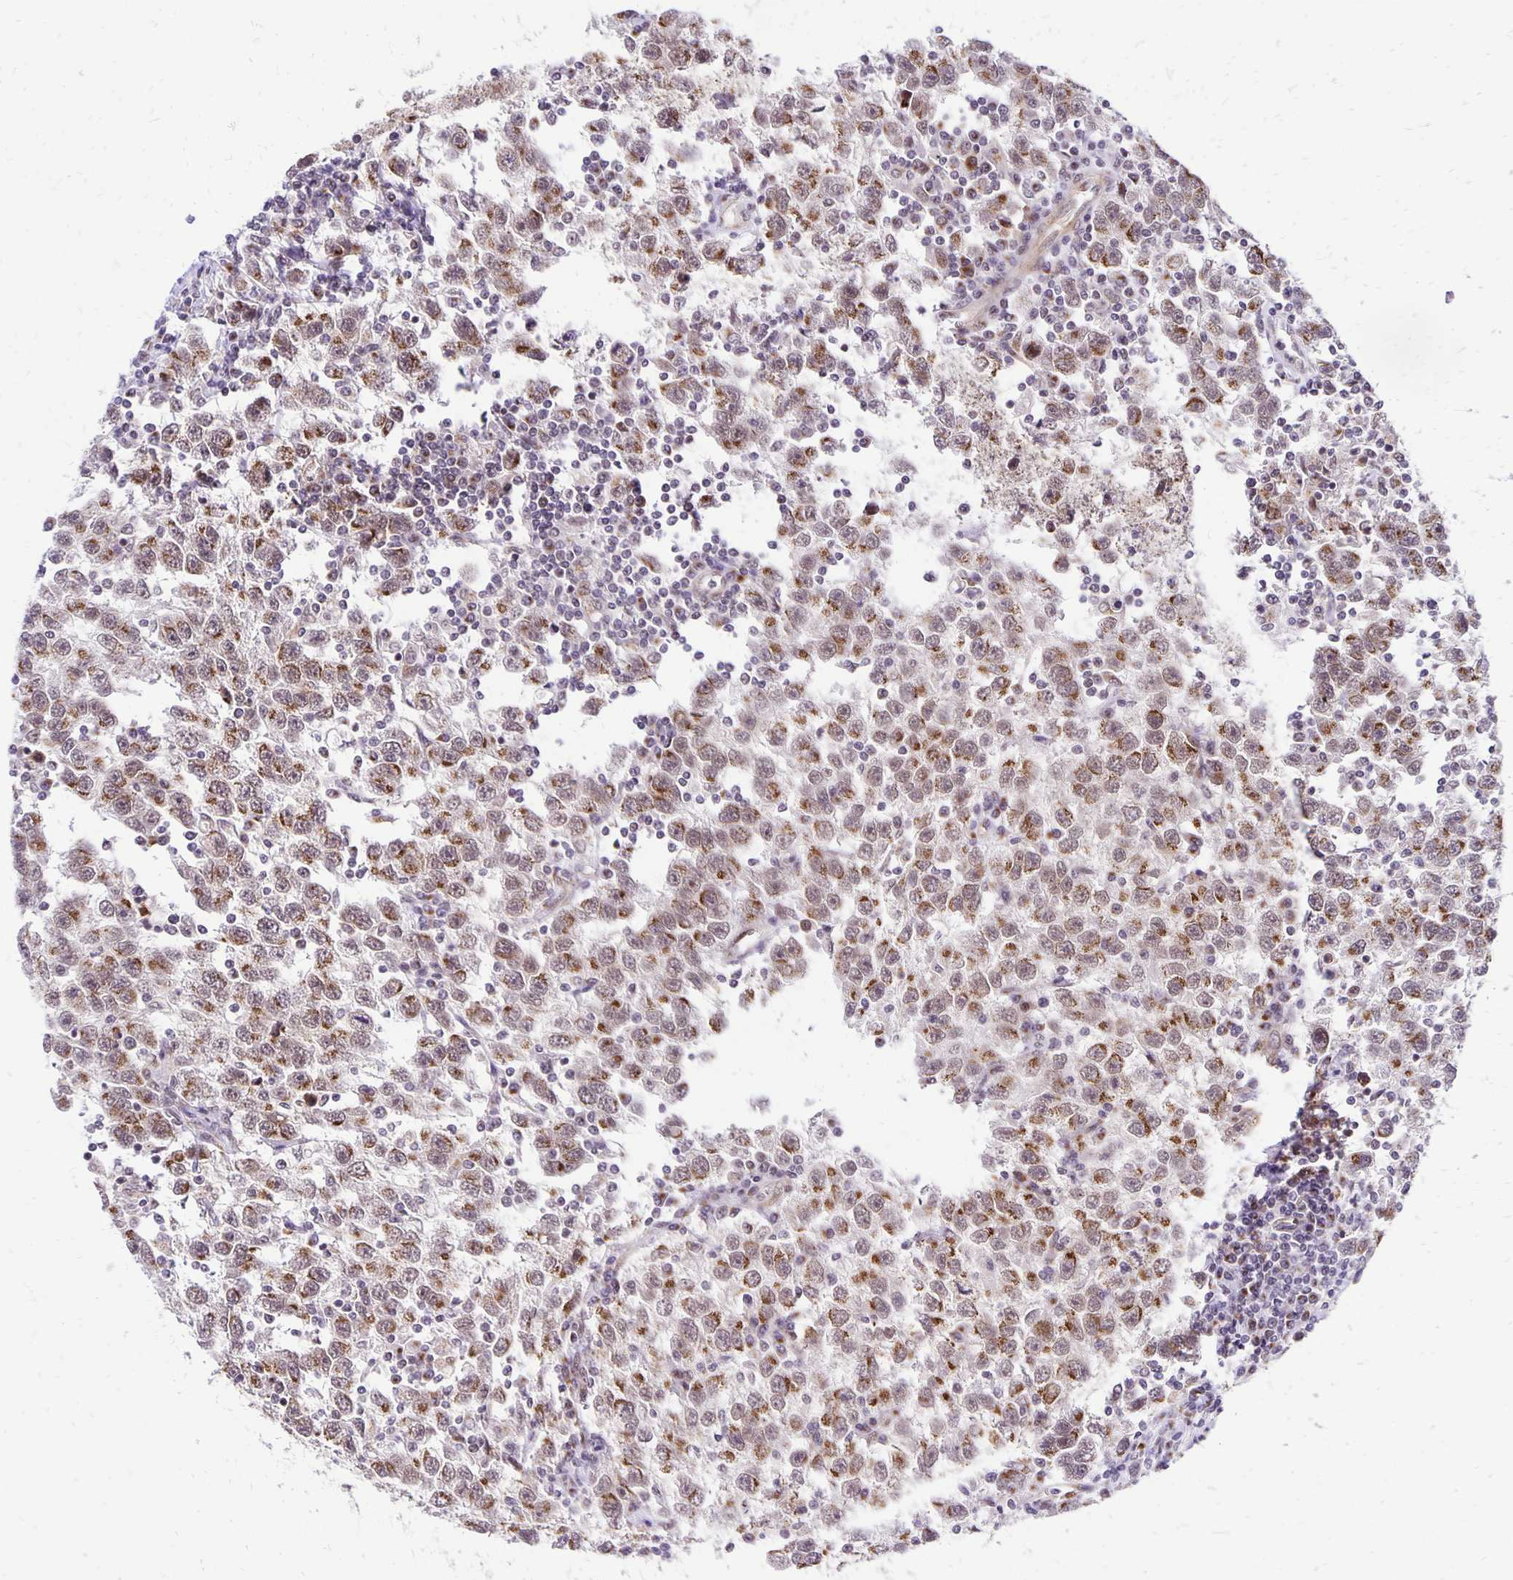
{"staining": {"intensity": "moderate", "quantity": ">75%", "location": "cytoplasmic/membranous"}, "tissue": "testis cancer", "cell_type": "Tumor cells", "image_type": "cancer", "snomed": [{"axis": "morphology", "description": "Seminoma, NOS"}, {"axis": "topography", "description": "Testis"}], "caption": "Immunohistochemistry (IHC) photomicrograph of human testis cancer (seminoma) stained for a protein (brown), which displays medium levels of moderate cytoplasmic/membranous staining in approximately >75% of tumor cells.", "gene": "GOLGA5", "patient": {"sex": "male", "age": 41}}